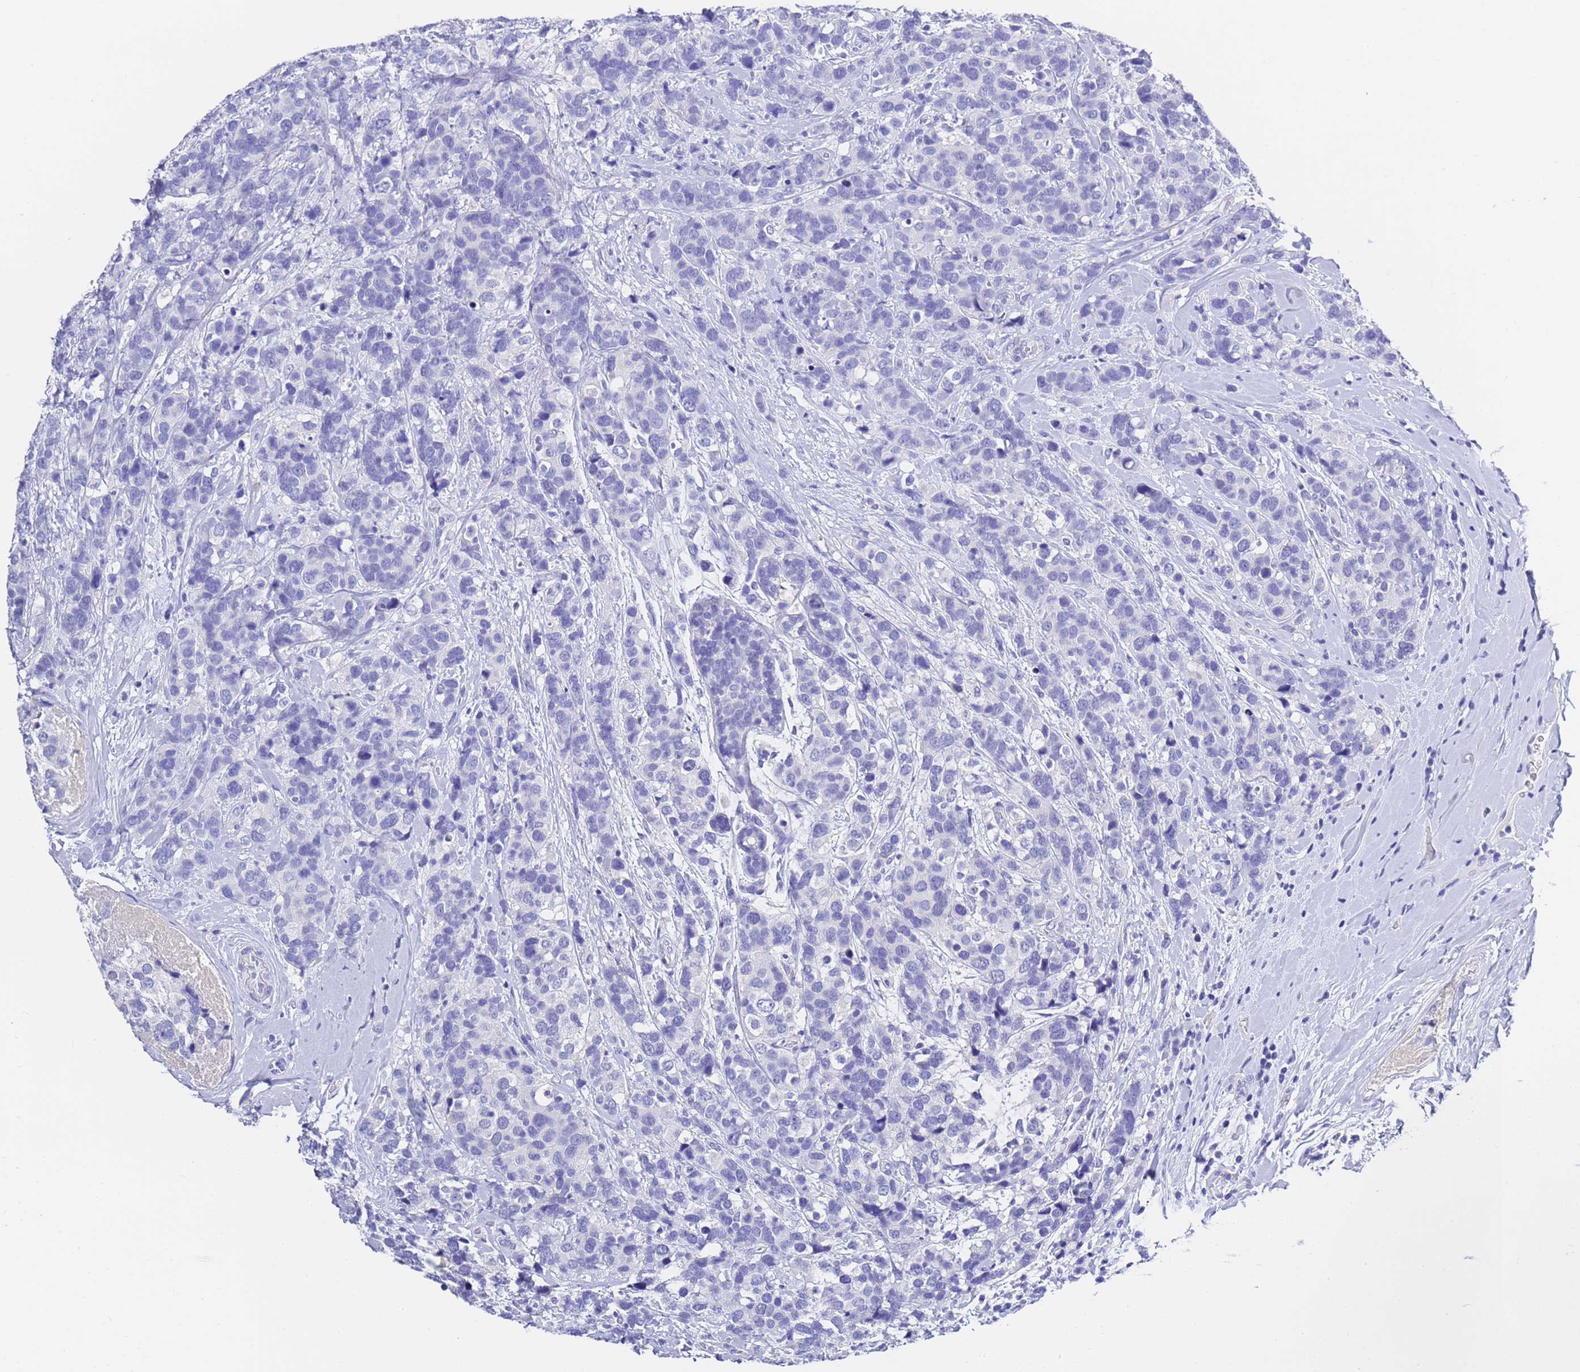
{"staining": {"intensity": "negative", "quantity": "none", "location": "none"}, "tissue": "breast cancer", "cell_type": "Tumor cells", "image_type": "cancer", "snomed": [{"axis": "morphology", "description": "Lobular carcinoma"}, {"axis": "topography", "description": "Breast"}], "caption": "An image of human breast cancer (lobular carcinoma) is negative for staining in tumor cells.", "gene": "GABRA1", "patient": {"sex": "female", "age": 59}}